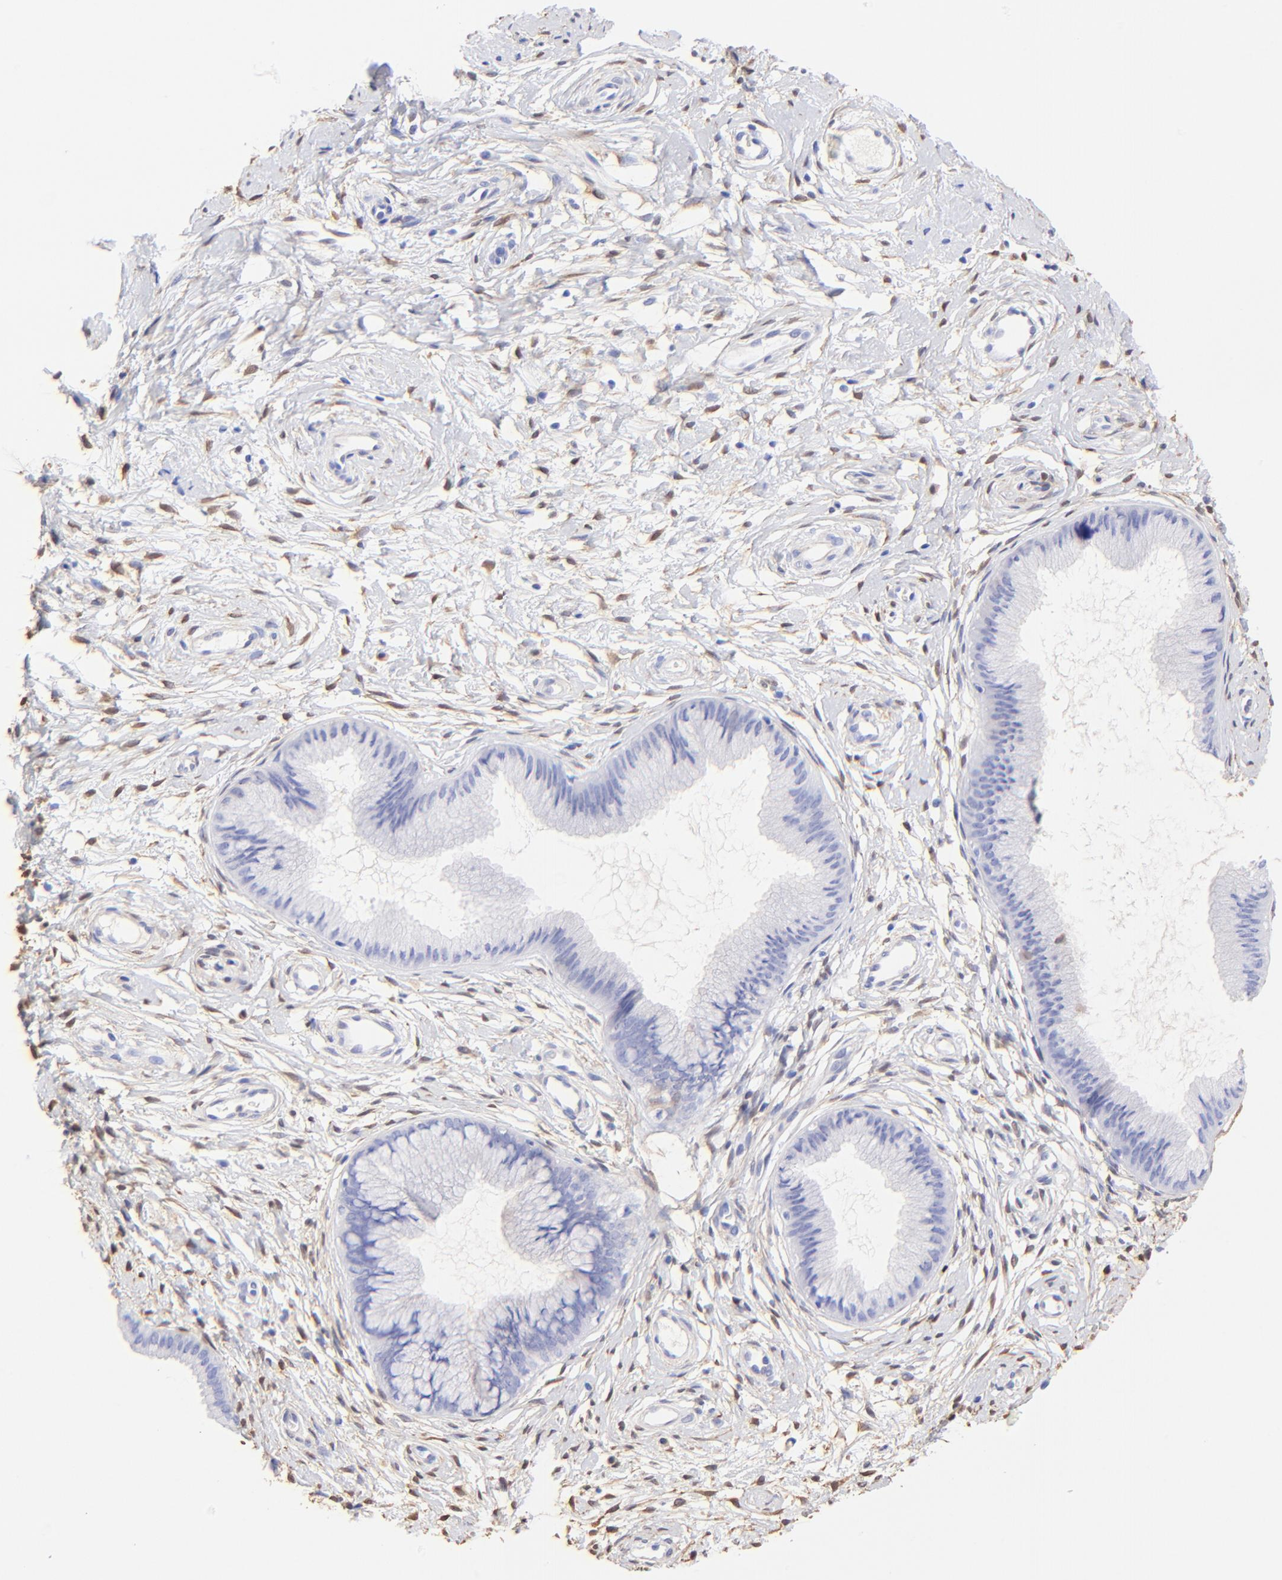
{"staining": {"intensity": "negative", "quantity": "none", "location": "none"}, "tissue": "cervix", "cell_type": "Glandular cells", "image_type": "normal", "snomed": [{"axis": "morphology", "description": "Normal tissue, NOS"}, {"axis": "topography", "description": "Cervix"}], "caption": "A high-resolution micrograph shows IHC staining of benign cervix, which exhibits no significant staining in glandular cells.", "gene": "ALDH1A1", "patient": {"sex": "female", "age": 39}}